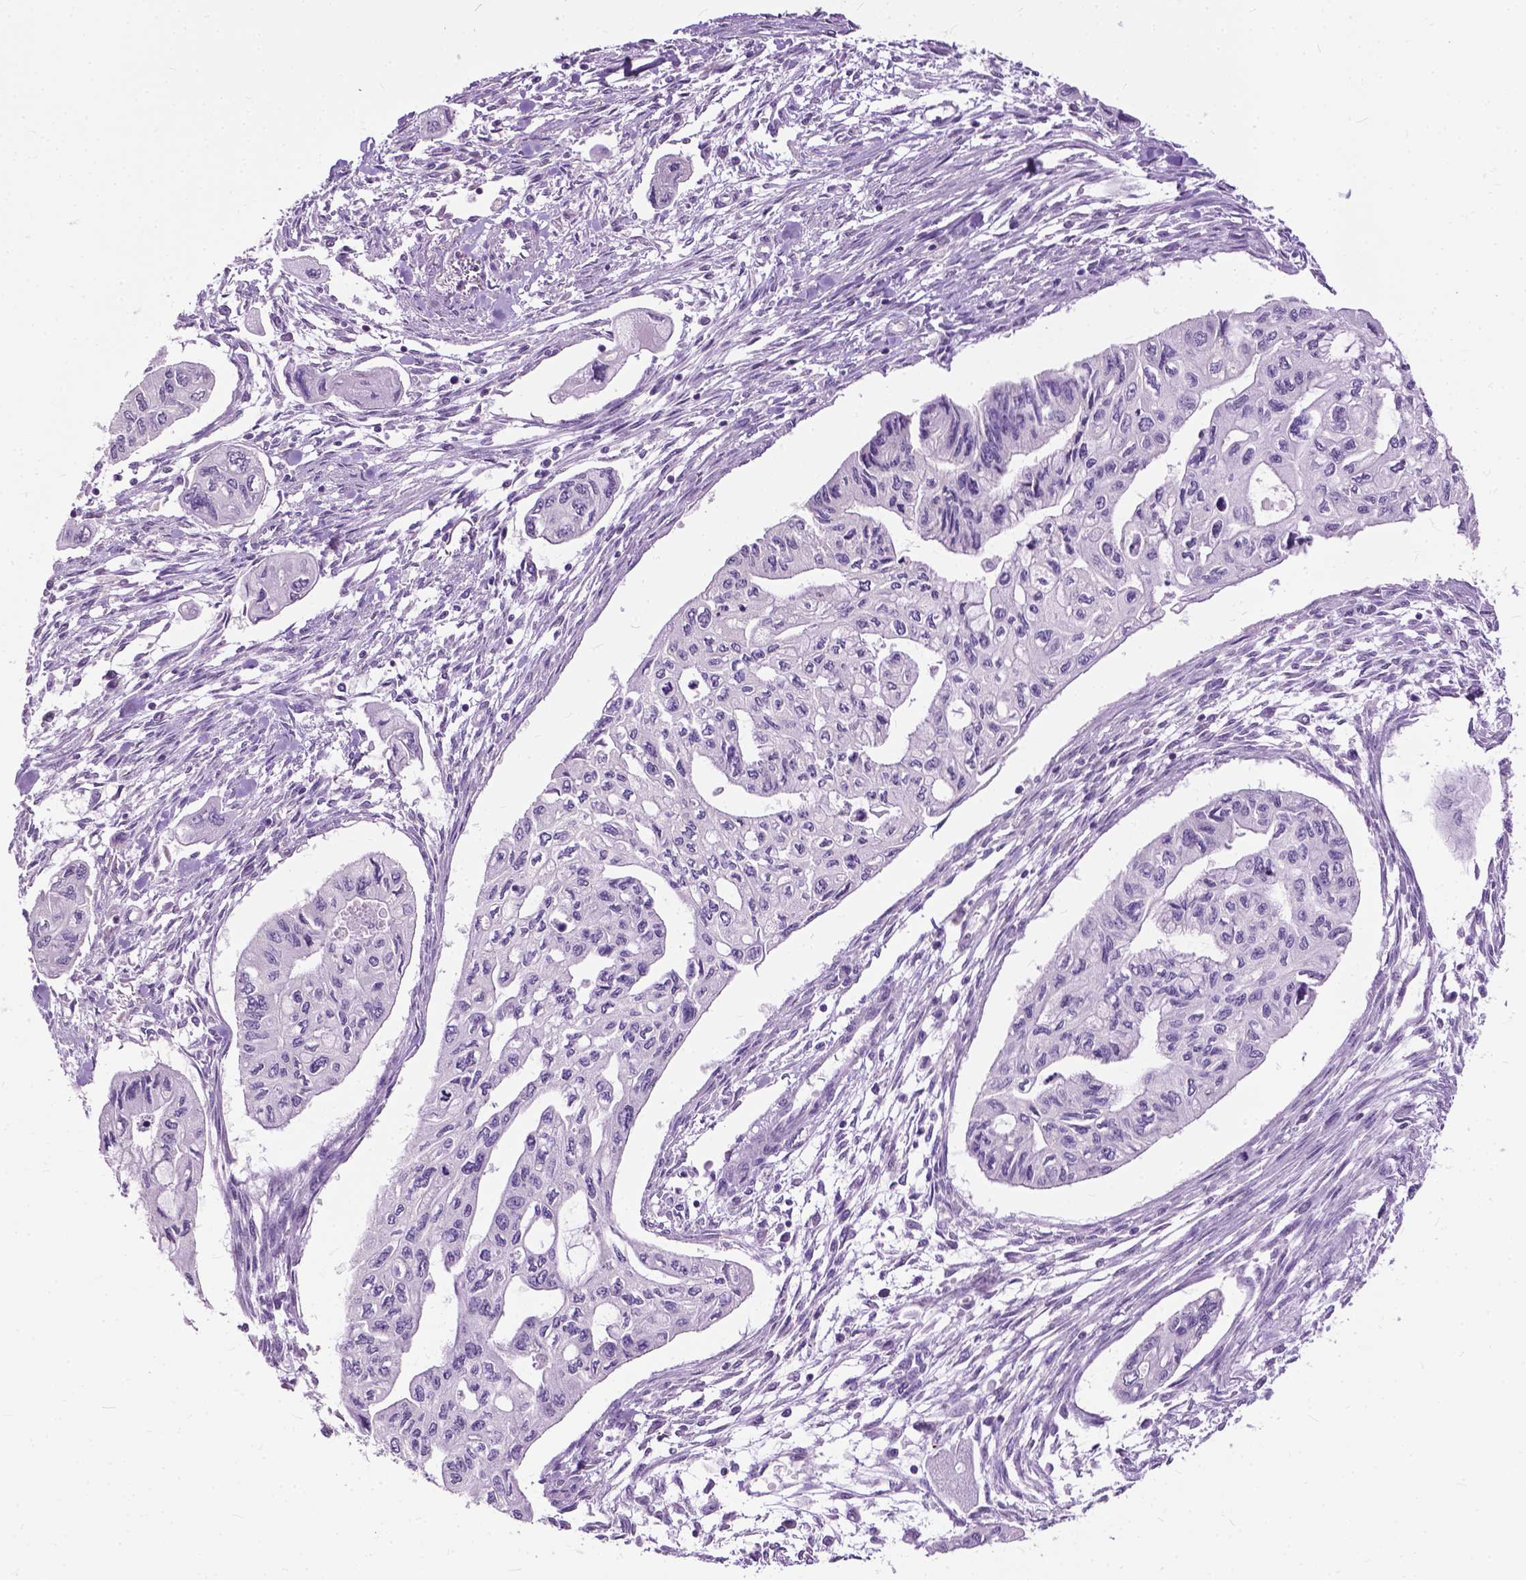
{"staining": {"intensity": "negative", "quantity": "none", "location": "none"}, "tissue": "pancreatic cancer", "cell_type": "Tumor cells", "image_type": "cancer", "snomed": [{"axis": "morphology", "description": "Adenocarcinoma, NOS"}, {"axis": "topography", "description": "Pancreas"}], "caption": "High power microscopy micrograph of an immunohistochemistry (IHC) image of pancreatic cancer, revealing no significant expression in tumor cells.", "gene": "GPR37L1", "patient": {"sex": "female", "age": 76}}